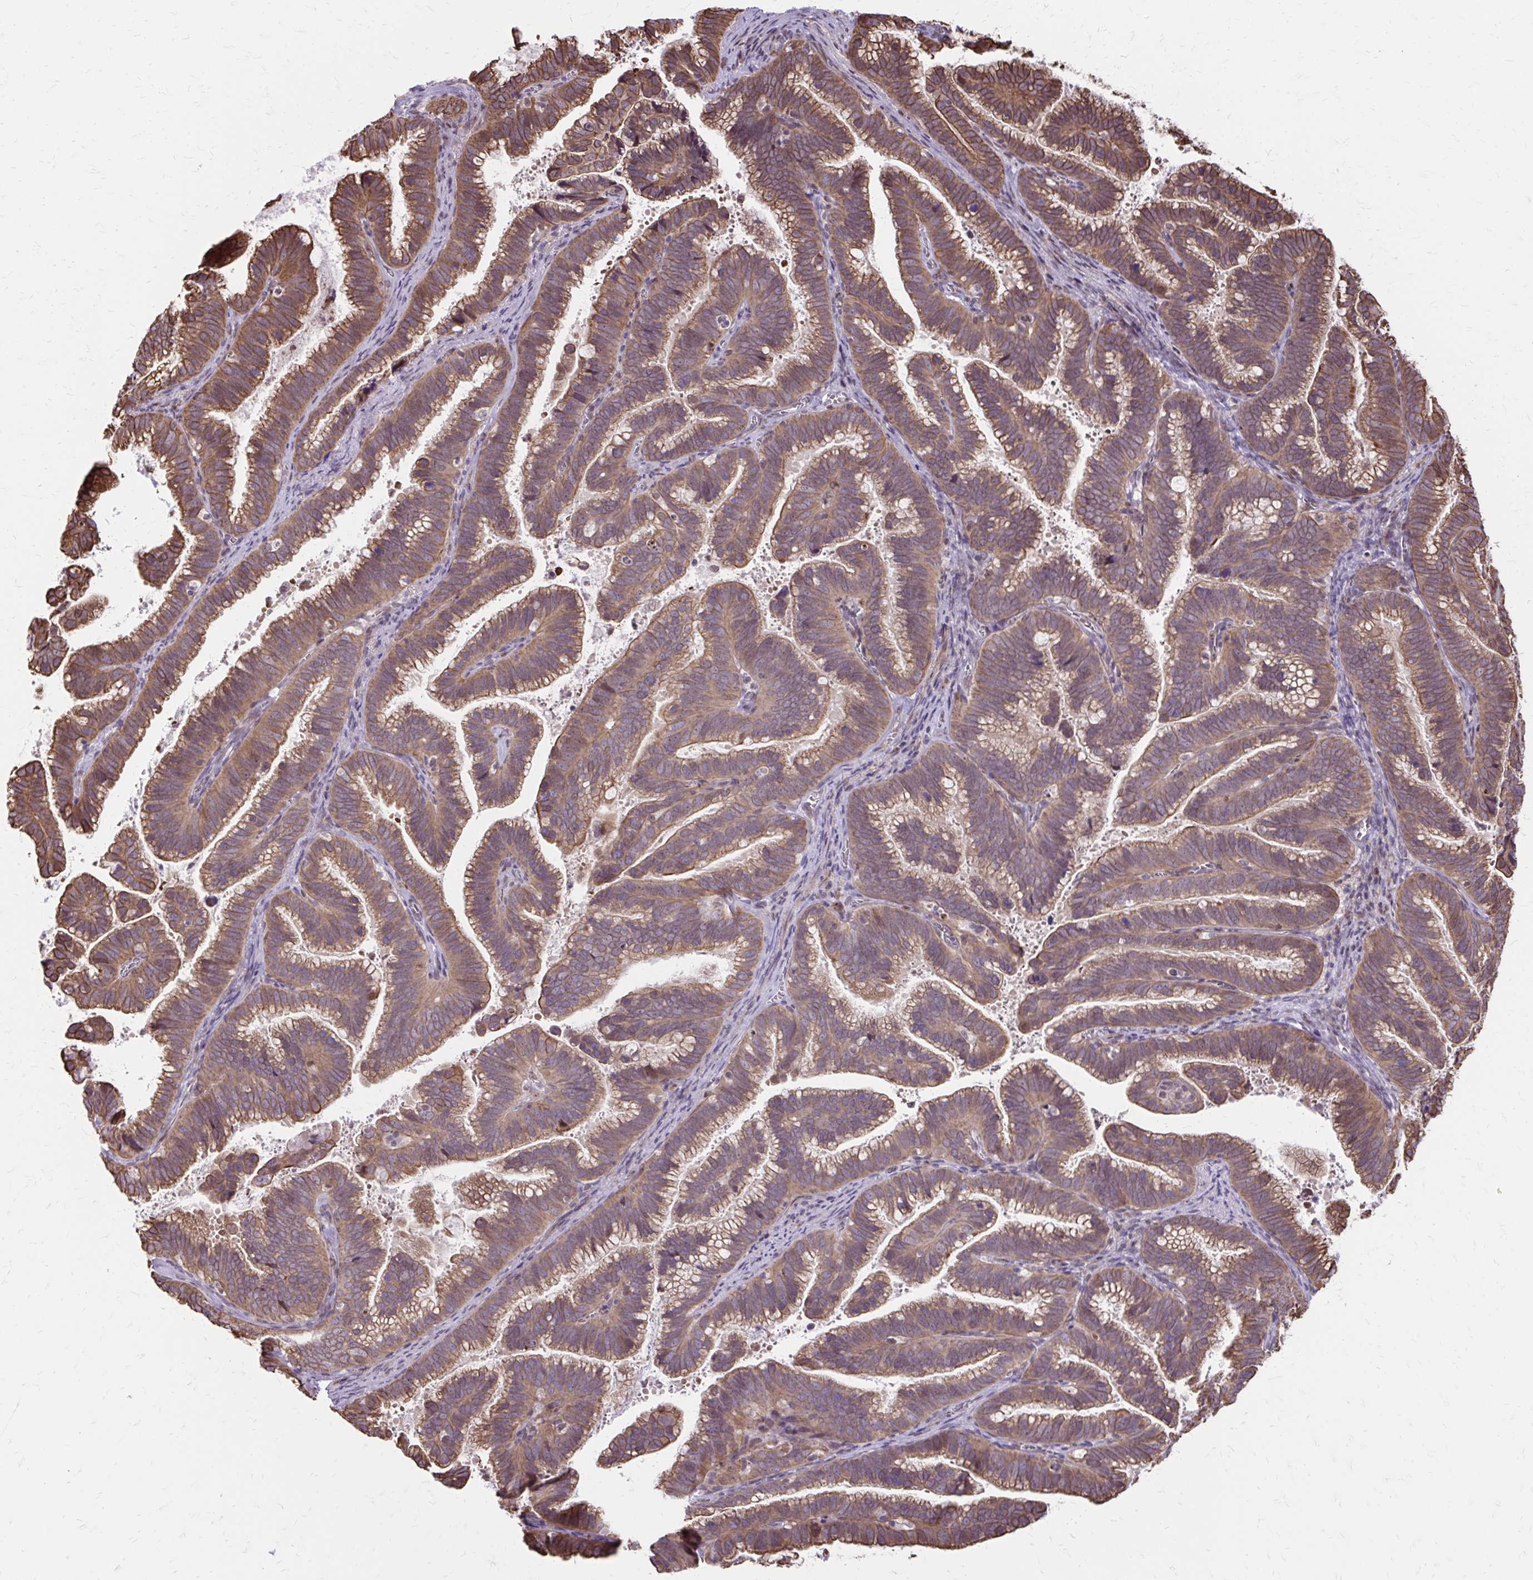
{"staining": {"intensity": "moderate", "quantity": ">75%", "location": "cytoplasmic/membranous"}, "tissue": "cervical cancer", "cell_type": "Tumor cells", "image_type": "cancer", "snomed": [{"axis": "morphology", "description": "Adenocarcinoma, NOS"}, {"axis": "topography", "description": "Cervix"}], "caption": "Immunohistochemistry (IHC) micrograph of neoplastic tissue: cervical cancer (adenocarcinoma) stained using IHC exhibits medium levels of moderate protein expression localized specifically in the cytoplasmic/membranous of tumor cells, appearing as a cytoplasmic/membranous brown color.", "gene": "ANKRD30B", "patient": {"sex": "female", "age": 61}}